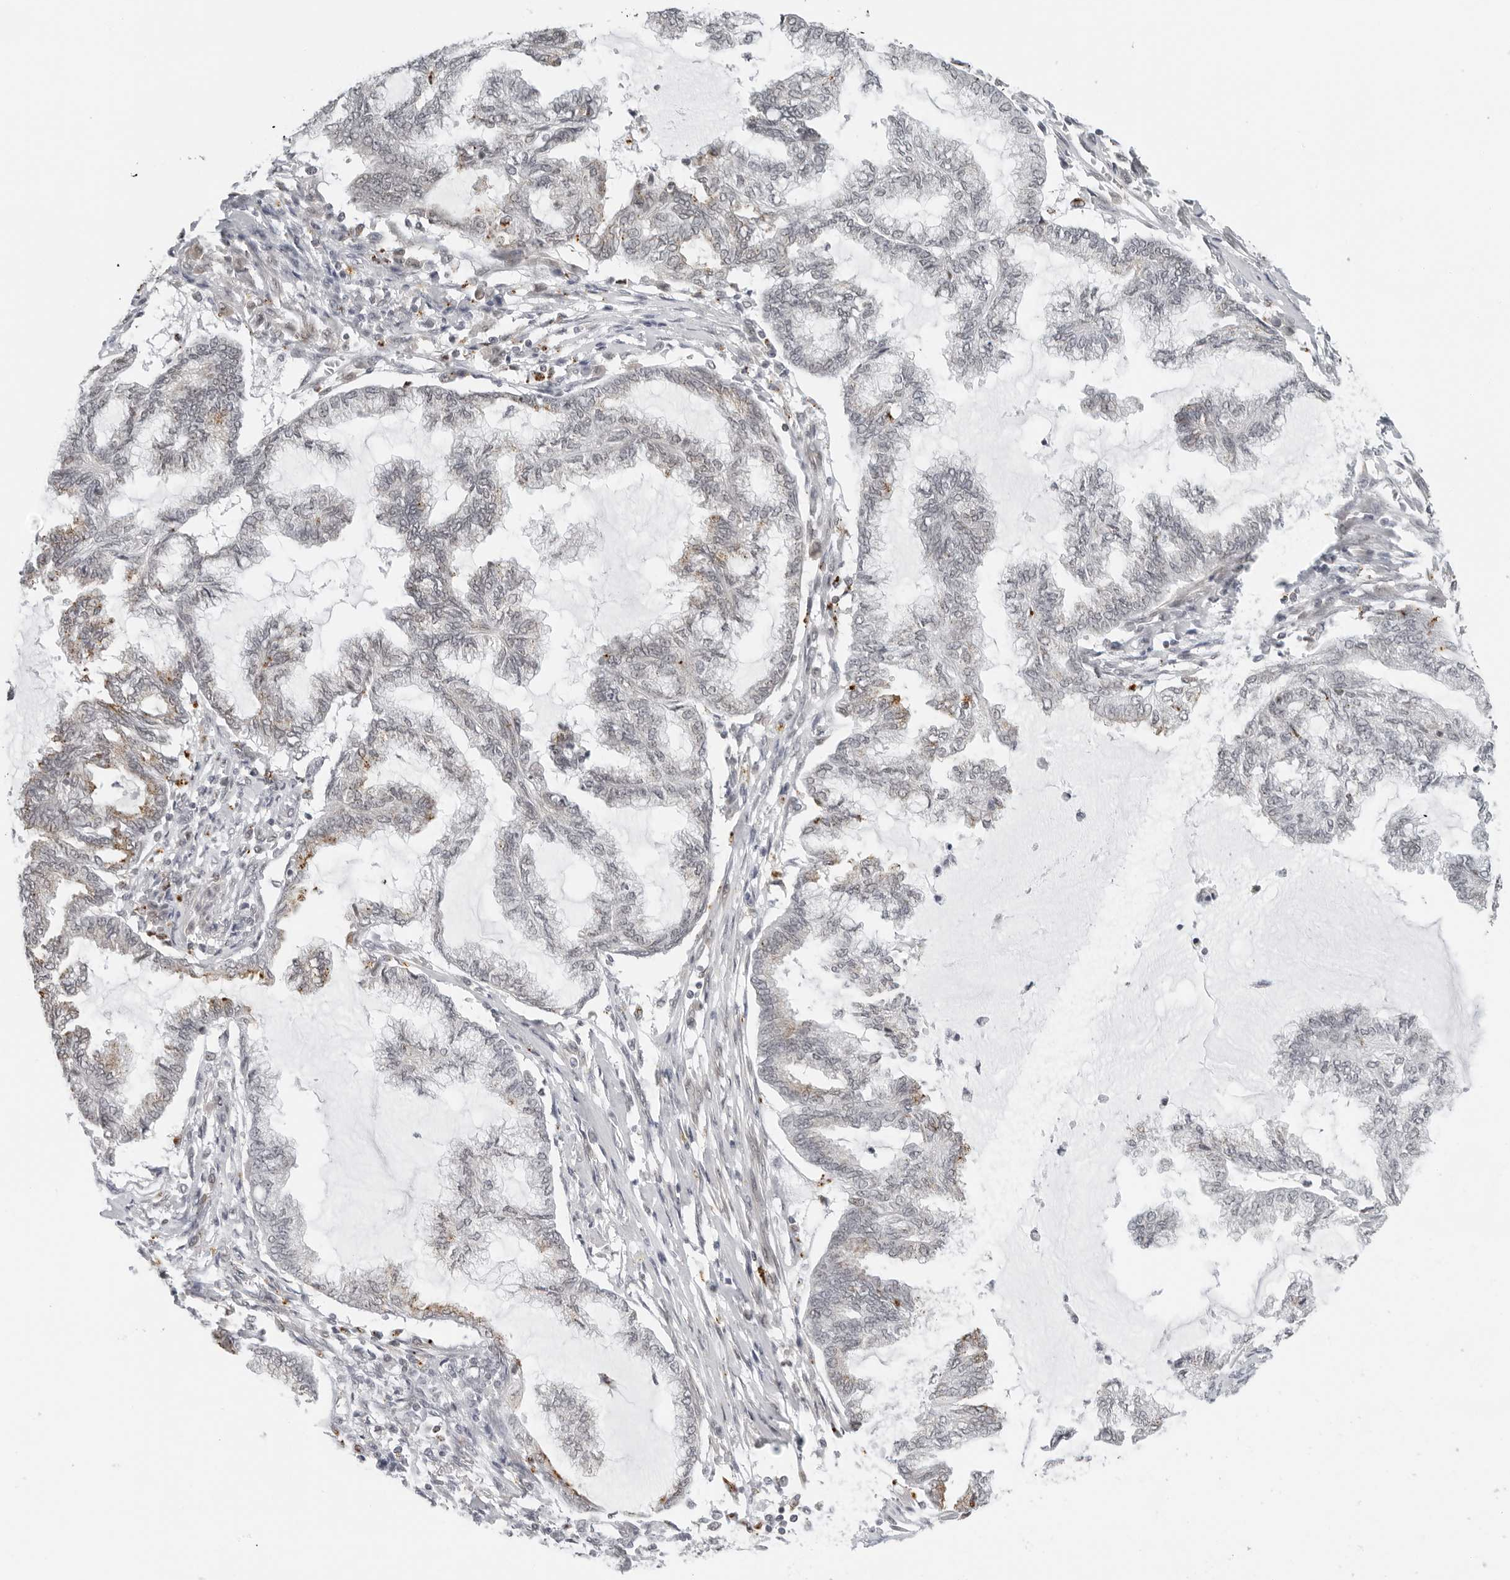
{"staining": {"intensity": "weak", "quantity": "<25%", "location": "cytoplasmic/membranous"}, "tissue": "endometrial cancer", "cell_type": "Tumor cells", "image_type": "cancer", "snomed": [{"axis": "morphology", "description": "Adenocarcinoma, NOS"}, {"axis": "topography", "description": "Endometrium"}], "caption": "This image is of endometrial cancer stained with IHC to label a protein in brown with the nuclei are counter-stained blue. There is no positivity in tumor cells. (DAB (3,3'-diaminobenzidine) immunohistochemistry with hematoxylin counter stain).", "gene": "TOX4", "patient": {"sex": "female", "age": 86}}